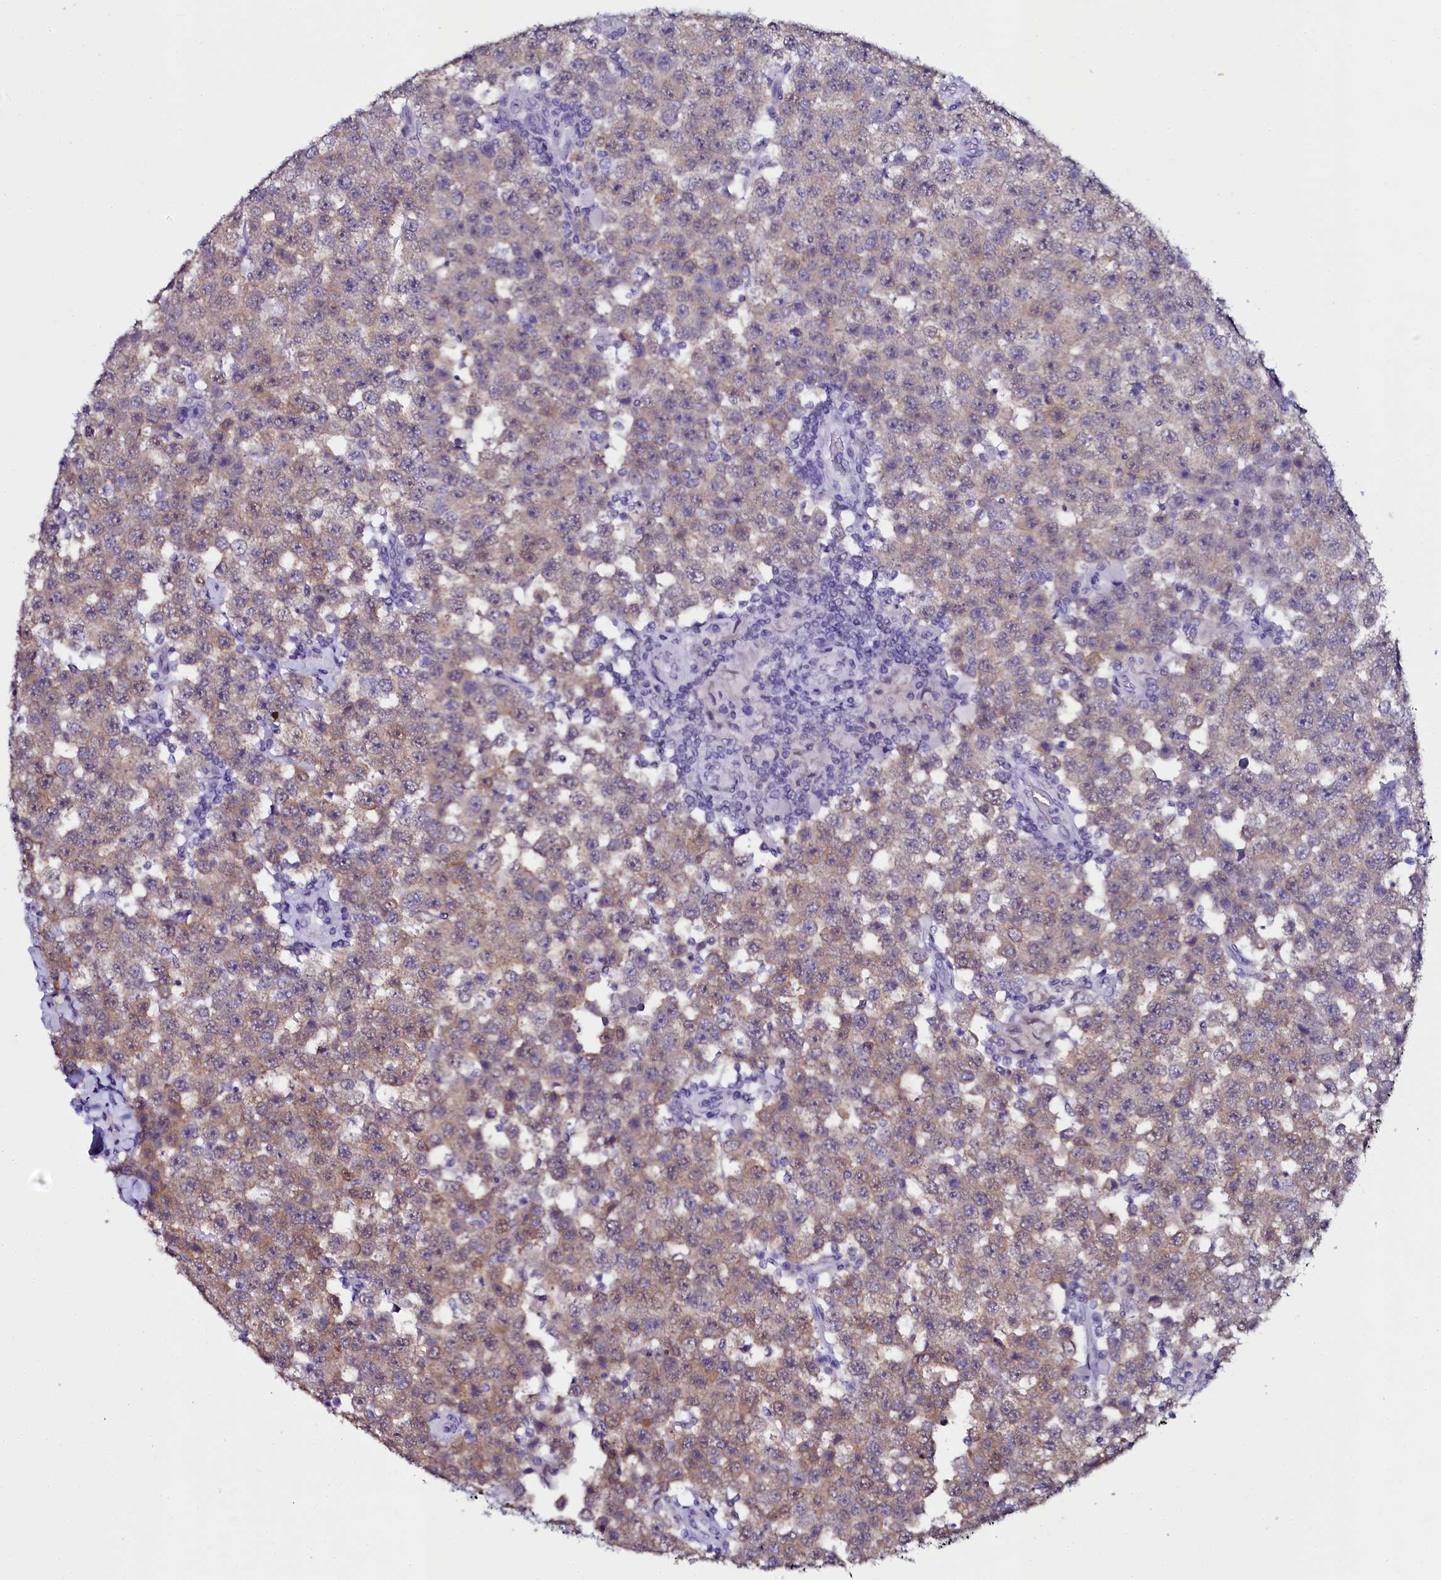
{"staining": {"intensity": "weak", "quantity": ">75%", "location": "cytoplasmic/membranous"}, "tissue": "testis cancer", "cell_type": "Tumor cells", "image_type": "cancer", "snomed": [{"axis": "morphology", "description": "Seminoma, NOS"}, {"axis": "topography", "description": "Testis"}], "caption": "Weak cytoplasmic/membranous expression is identified in approximately >75% of tumor cells in seminoma (testis).", "gene": "SORD", "patient": {"sex": "male", "age": 28}}